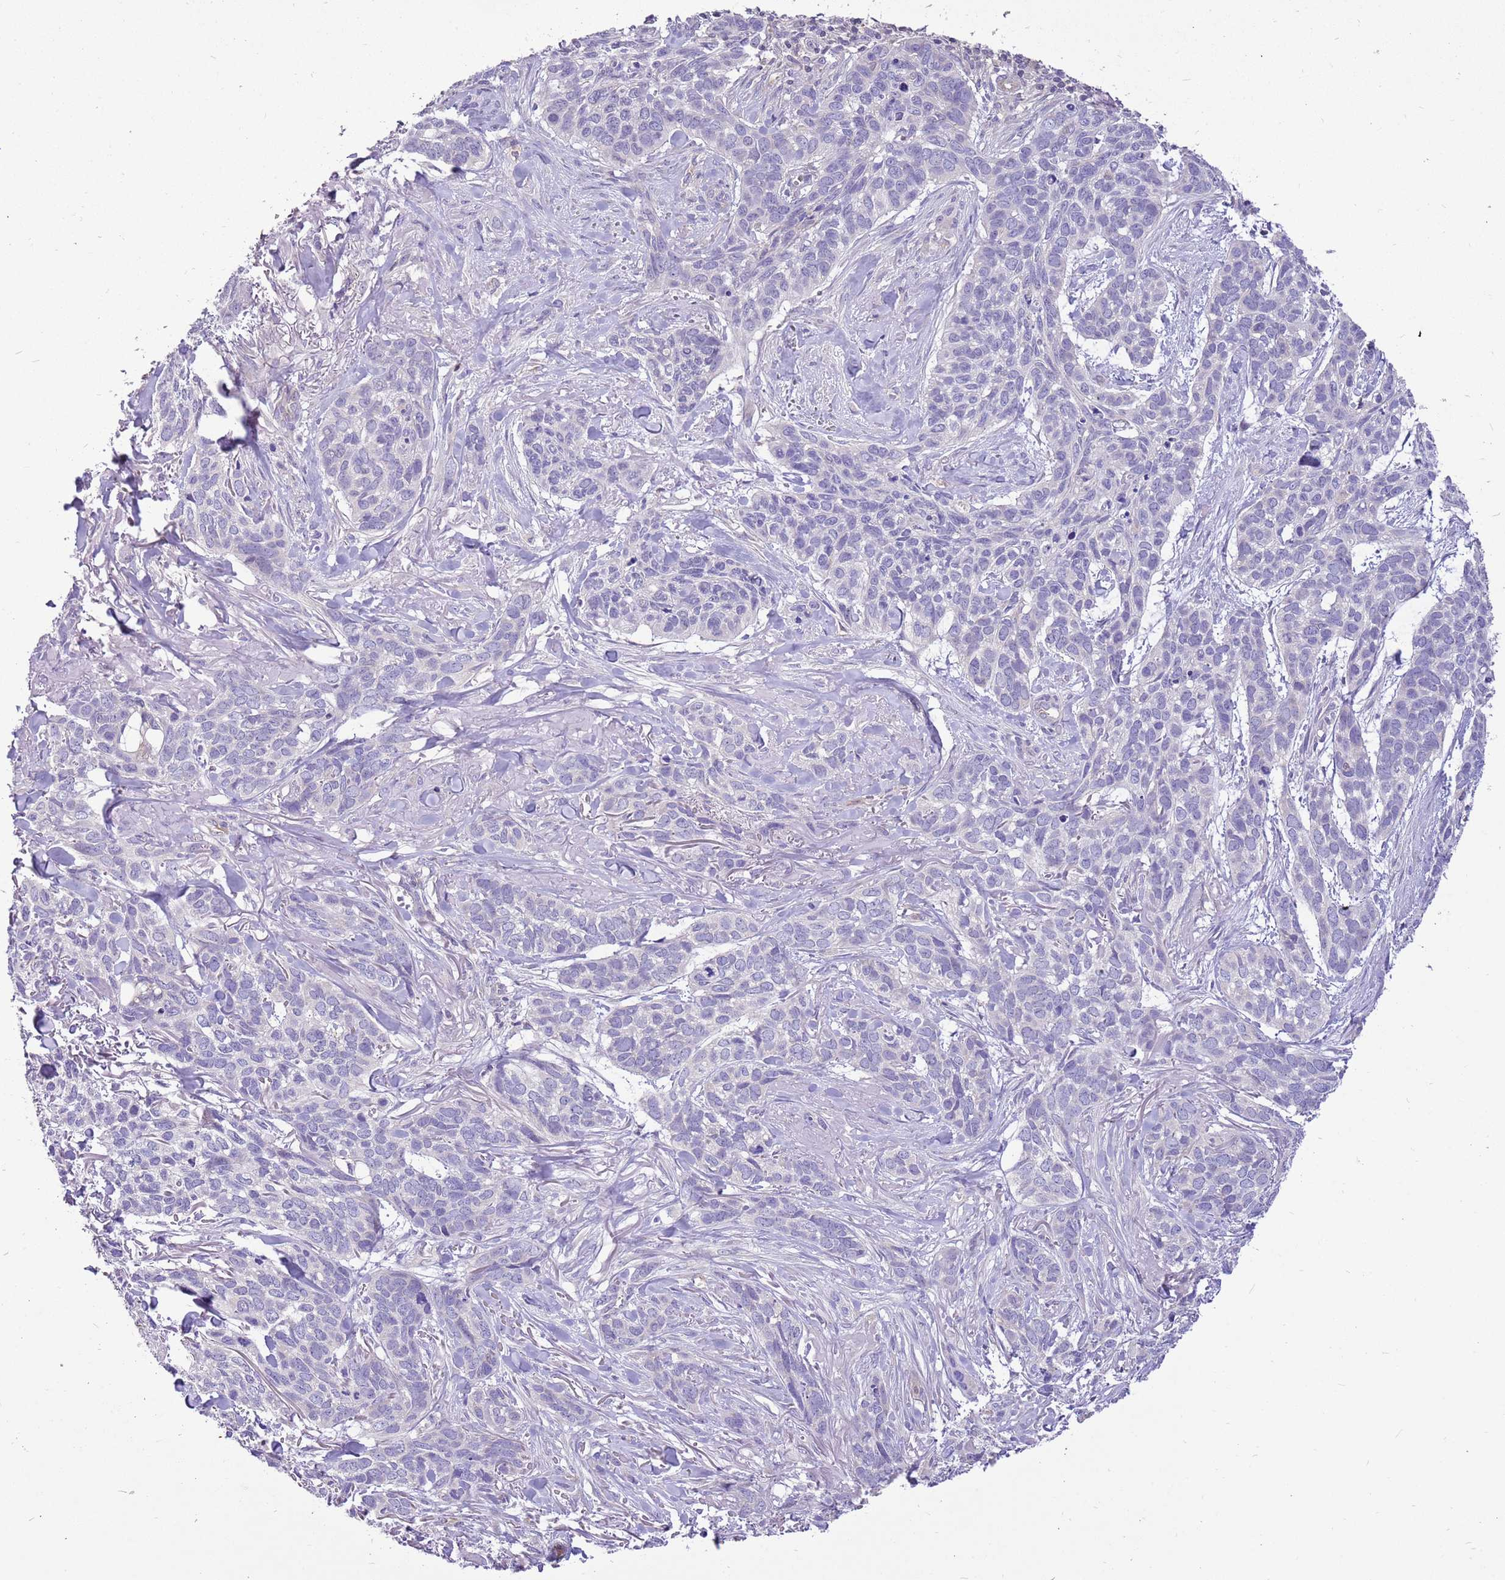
{"staining": {"intensity": "negative", "quantity": "none", "location": "none"}, "tissue": "skin cancer", "cell_type": "Tumor cells", "image_type": "cancer", "snomed": [{"axis": "morphology", "description": "Basal cell carcinoma"}, {"axis": "topography", "description": "Skin"}], "caption": "IHC image of skin cancer (basal cell carcinoma) stained for a protein (brown), which shows no positivity in tumor cells. (DAB (3,3'-diaminobenzidine) IHC visualized using brightfield microscopy, high magnification).", "gene": "GLCE", "patient": {"sex": "male", "age": 86}}